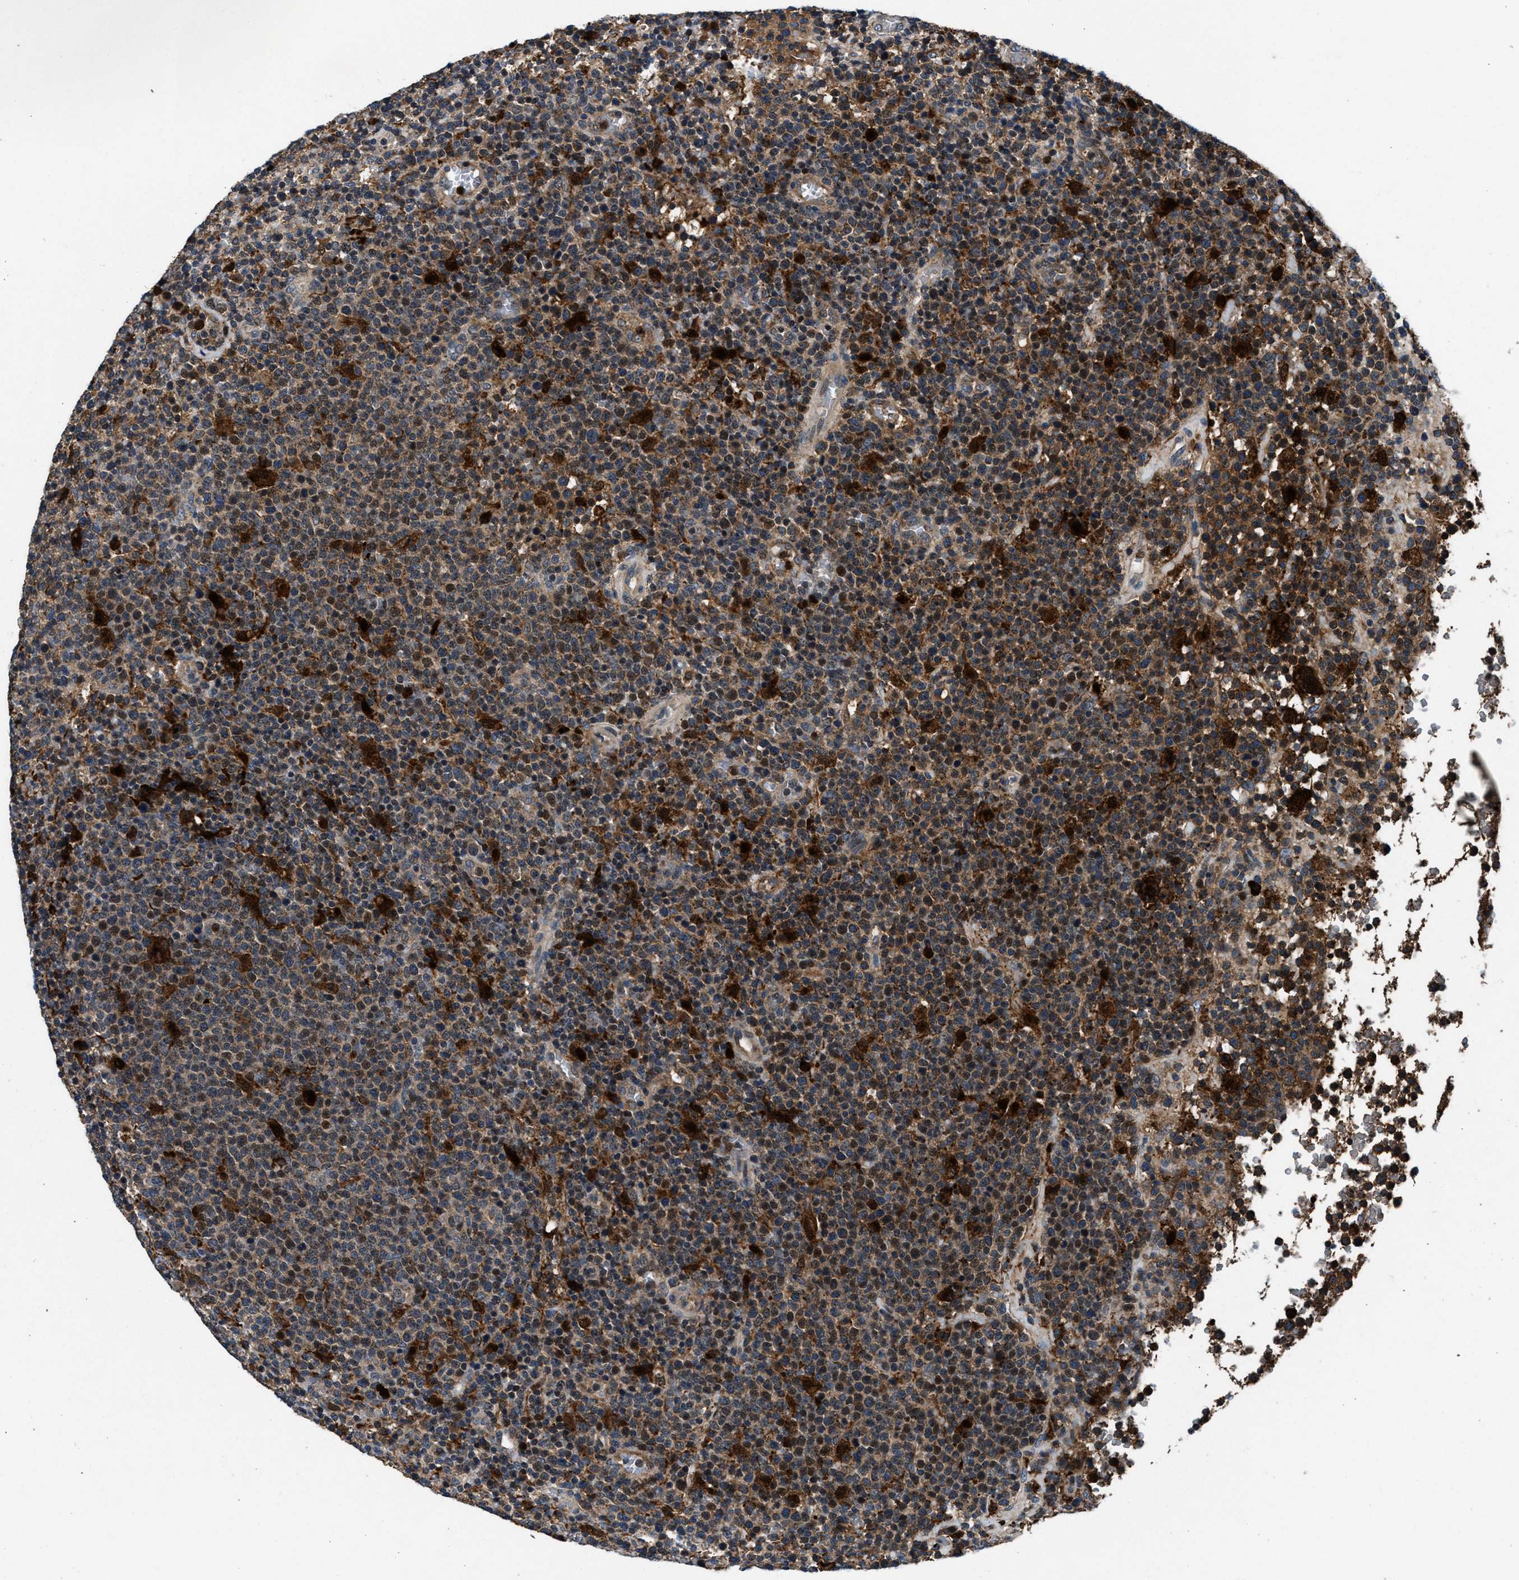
{"staining": {"intensity": "moderate", "quantity": ">75%", "location": "cytoplasmic/membranous,nuclear"}, "tissue": "lymphoma", "cell_type": "Tumor cells", "image_type": "cancer", "snomed": [{"axis": "morphology", "description": "Malignant lymphoma, non-Hodgkin's type, High grade"}, {"axis": "topography", "description": "Lymph node"}], "caption": "A brown stain shows moderate cytoplasmic/membranous and nuclear staining of a protein in human high-grade malignant lymphoma, non-Hodgkin's type tumor cells.", "gene": "FAM221A", "patient": {"sex": "male", "age": 61}}